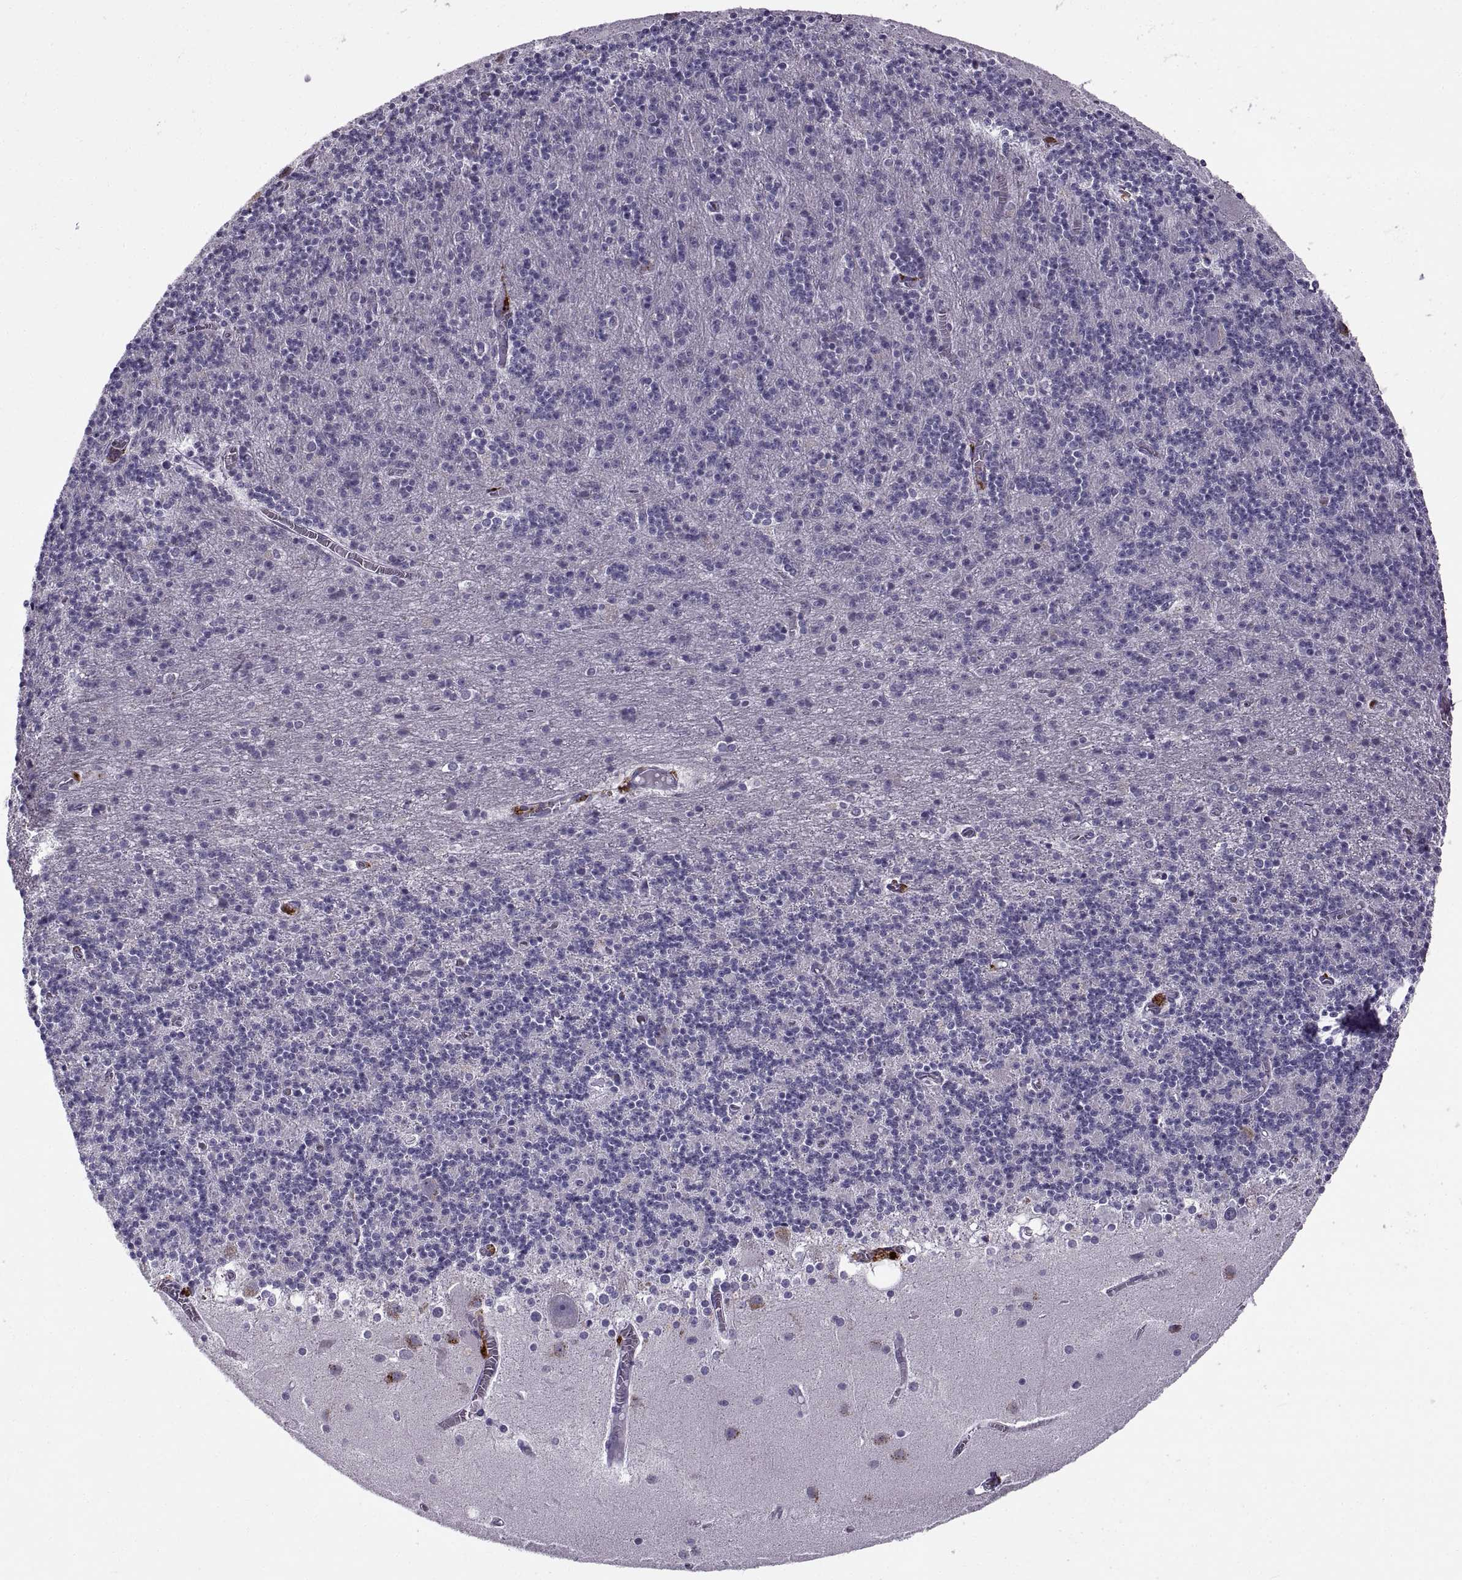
{"staining": {"intensity": "negative", "quantity": "none", "location": "none"}, "tissue": "cerebellum", "cell_type": "Cells in granular layer", "image_type": "normal", "snomed": [{"axis": "morphology", "description": "Normal tissue, NOS"}, {"axis": "topography", "description": "Cerebellum"}], "caption": "This is an immunohistochemistry photomicrograph of unremarkable human cerebellum. There is no expression in cells in granular layer.", "gene": "CALCR", "patient": {"sex": "male", "age": 70}}